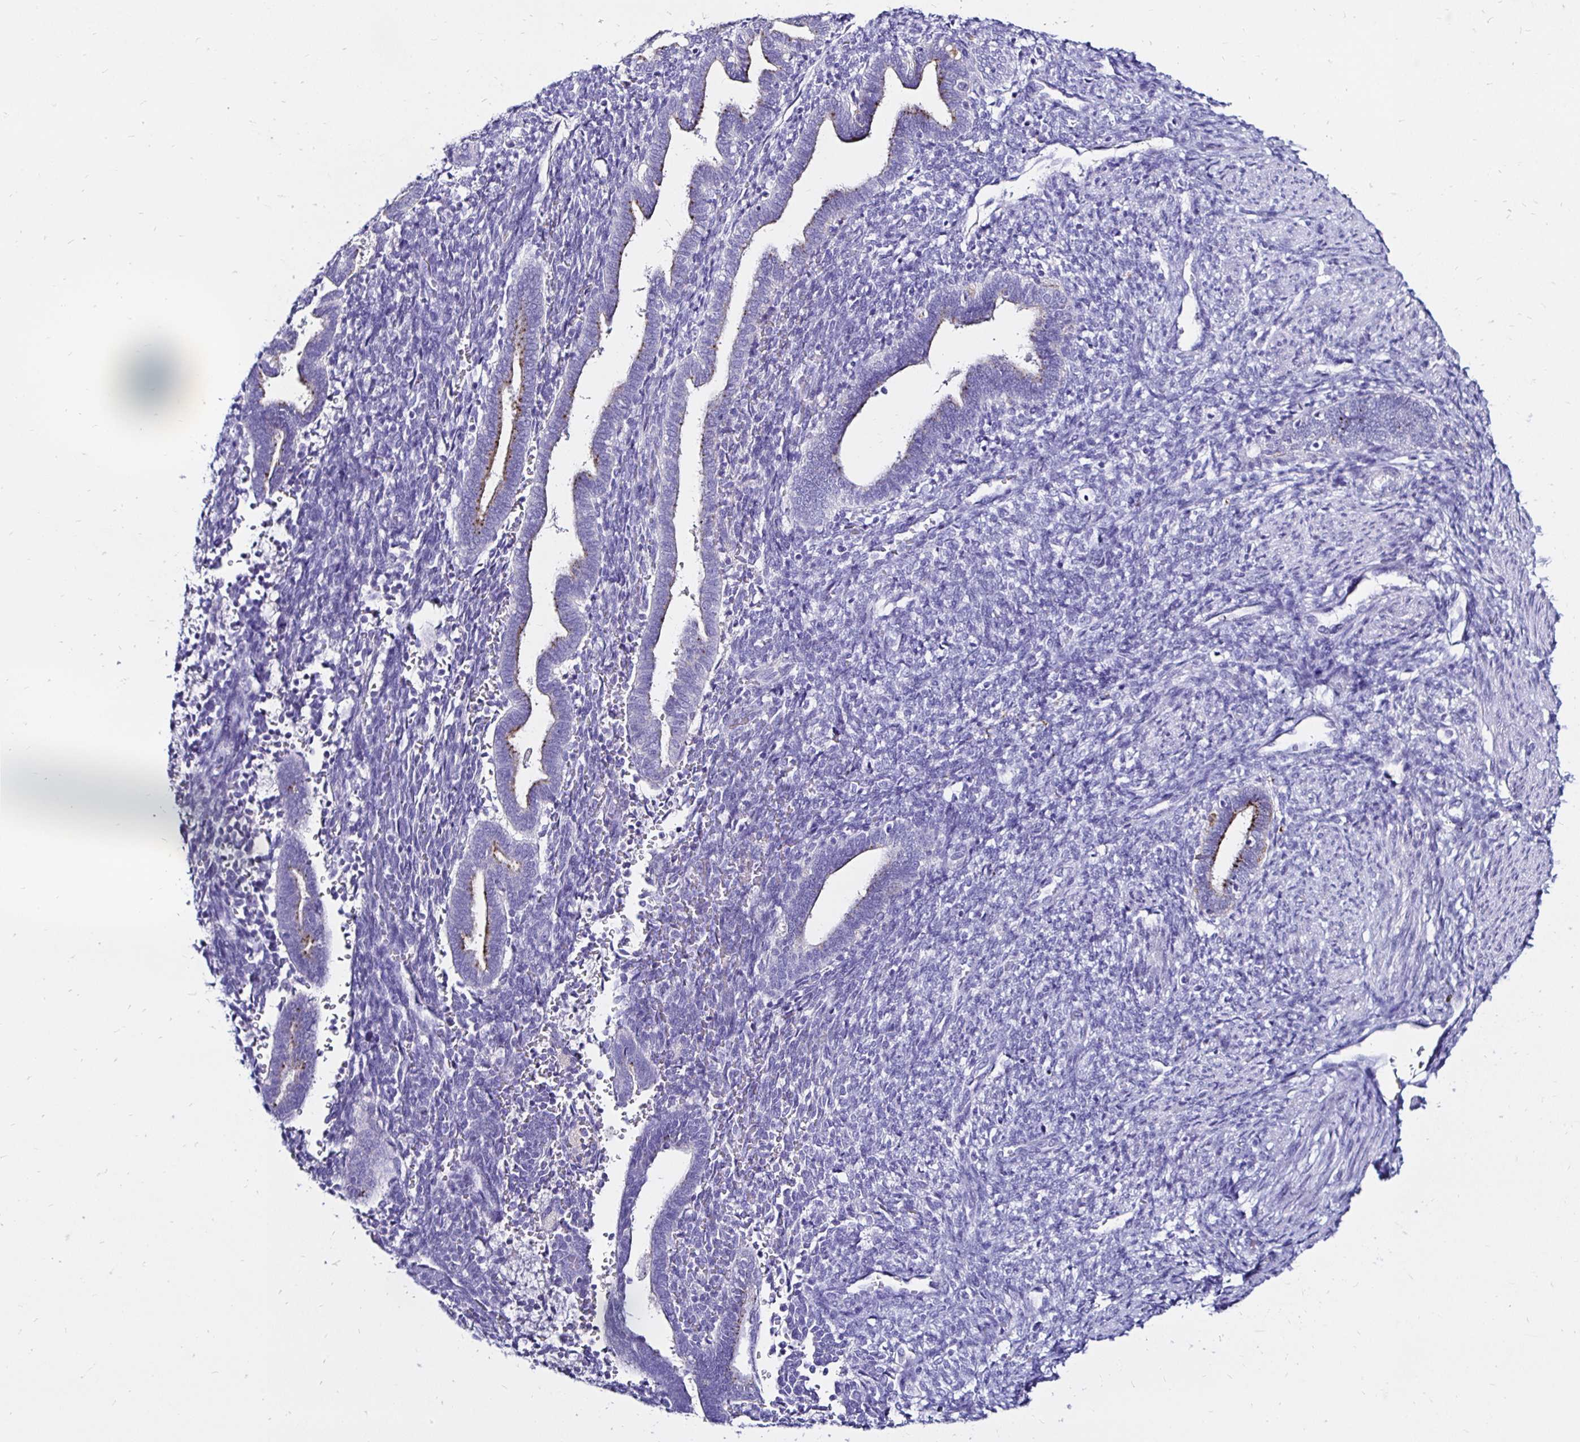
{"staining": {"intensity": "negative", "quantity": "none", "location": "none"}, "tissue": "endometrium", "cell_type": "Cells in endometrial stroma", "image_type": "normal", "snomed": [{"axis": "morphology", "description": "Normal tissue, NOS"}, {"axis": "topography", "description": "Endometrium"}], "caption": "High magnification brightfield microscopy of unremarkable endometrium stained with DAB (3,3'-diaminobenzidine) (brown) and counterstained with hematoxylin (blue): cells in endometrial stroma show no significant positivity. The staining is performed using DAB (3,3'-diaminobenzidine) brown chromogen with nuclei counter-stained in using hematoxylin.", "gene": "KCNT1", "patient": {"sex": "female", "age": 34}}